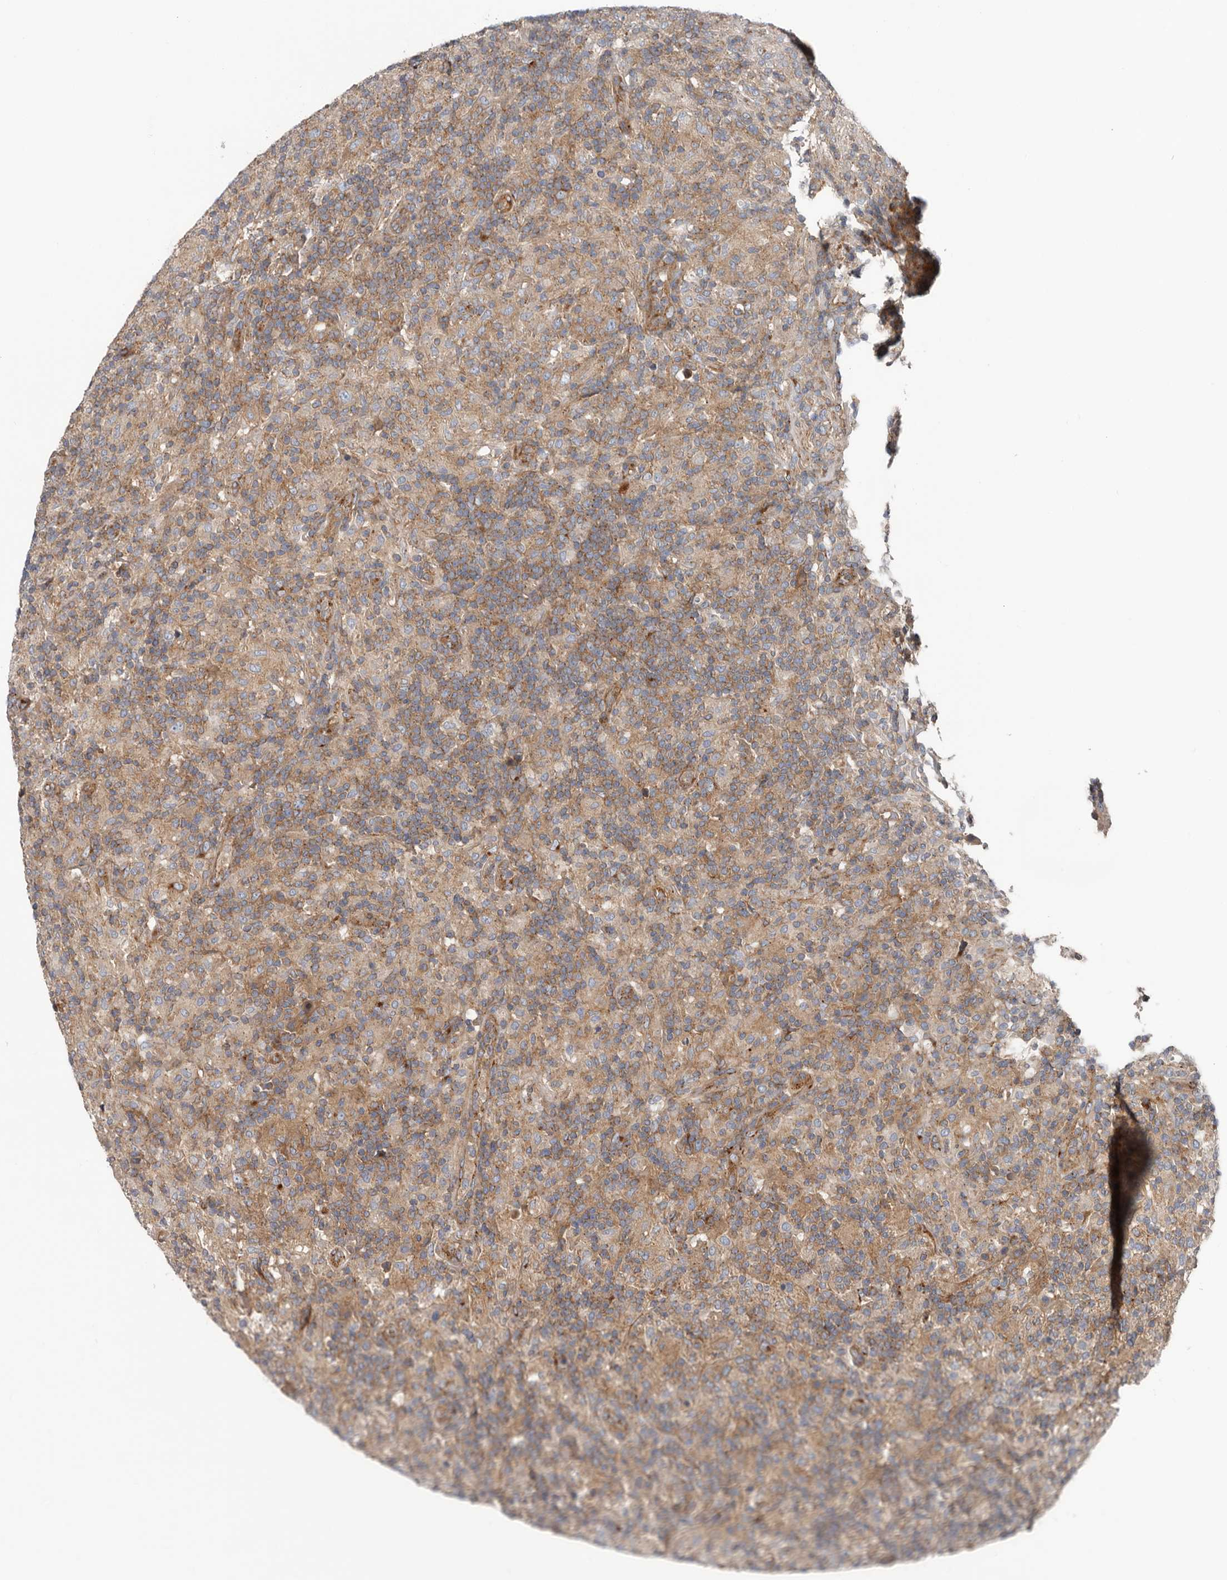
{"staining": {"intensity": "weak", "quantity": ">75%", "location": "cytoplasmic/membranous"}, "tissue": "lymphoma", "cell_type": "Tumor cells", "image_type": "cancer", "snomed": [{"axis": "morphology", "description": "Hodgkin's disease, NOS"}, {"axis": "topography", "description": "Lymph node"}], "caption": "Hodgkin's disease stained with immunohistochemistry reveals weak cytoplasmic/membranous staining in about >75% of tumor cells.", "gene": "LUZP1", "patient": {"sex": "male", "age": 70}}